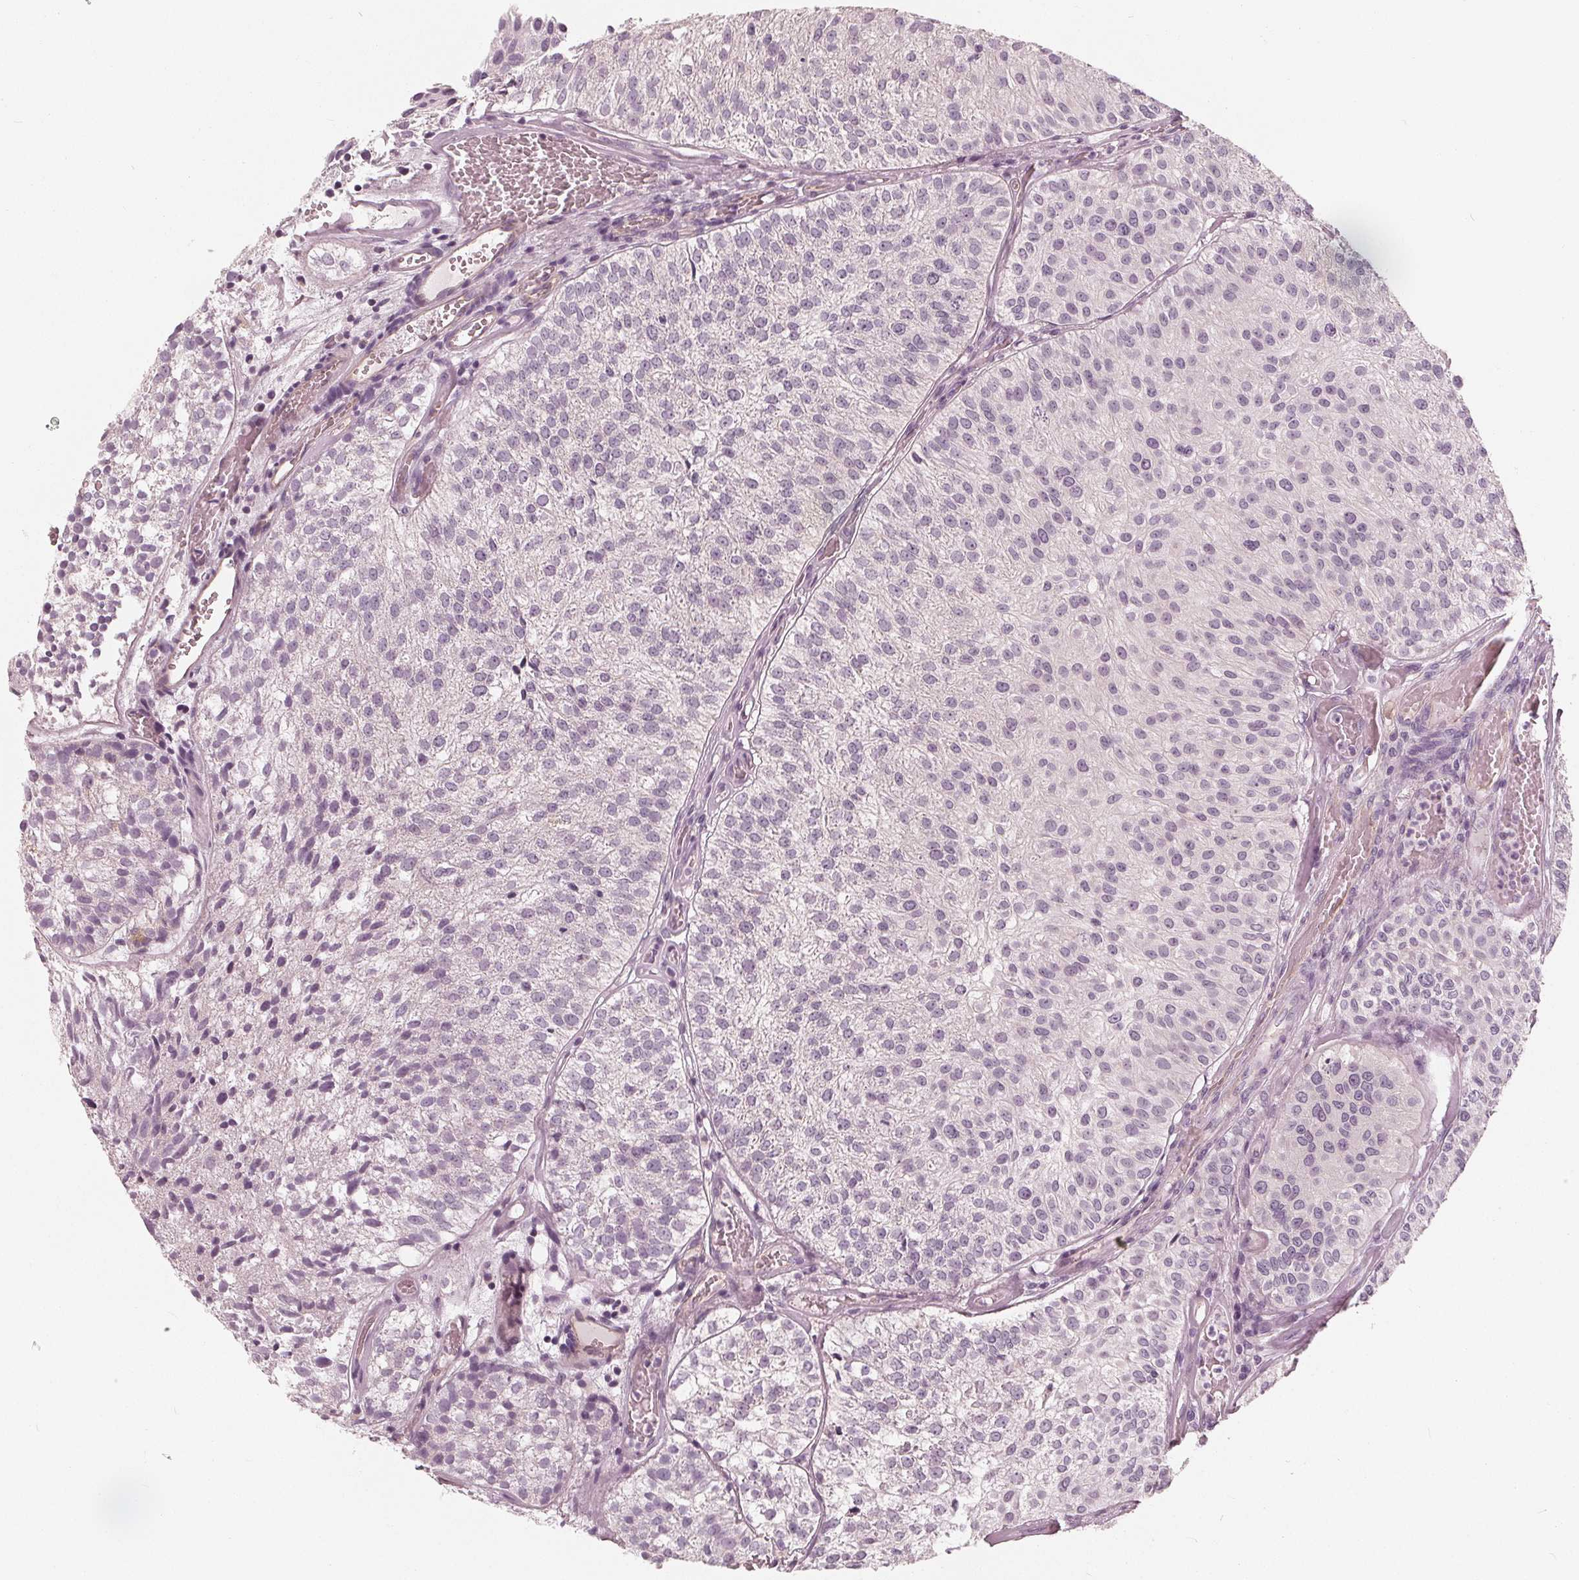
{"staining": {"intensity": "negative", "quantity": "none", "location": "none"}, "tissue": "urothelial cancer", "cell_type": "Tumor cells", "image_type": "cancer", "snomed": [{"axis": "morphology", "description": "Urothelial carcinoma, Low grade"}, {"axis": "topography", "description": "Urinary bladder"}], "caption": "Image shows no protein positivity in tumor cells of urothelial cancer tissue.", "gene": "SAT2", "patient": {"sex": "female", "age": 87}}